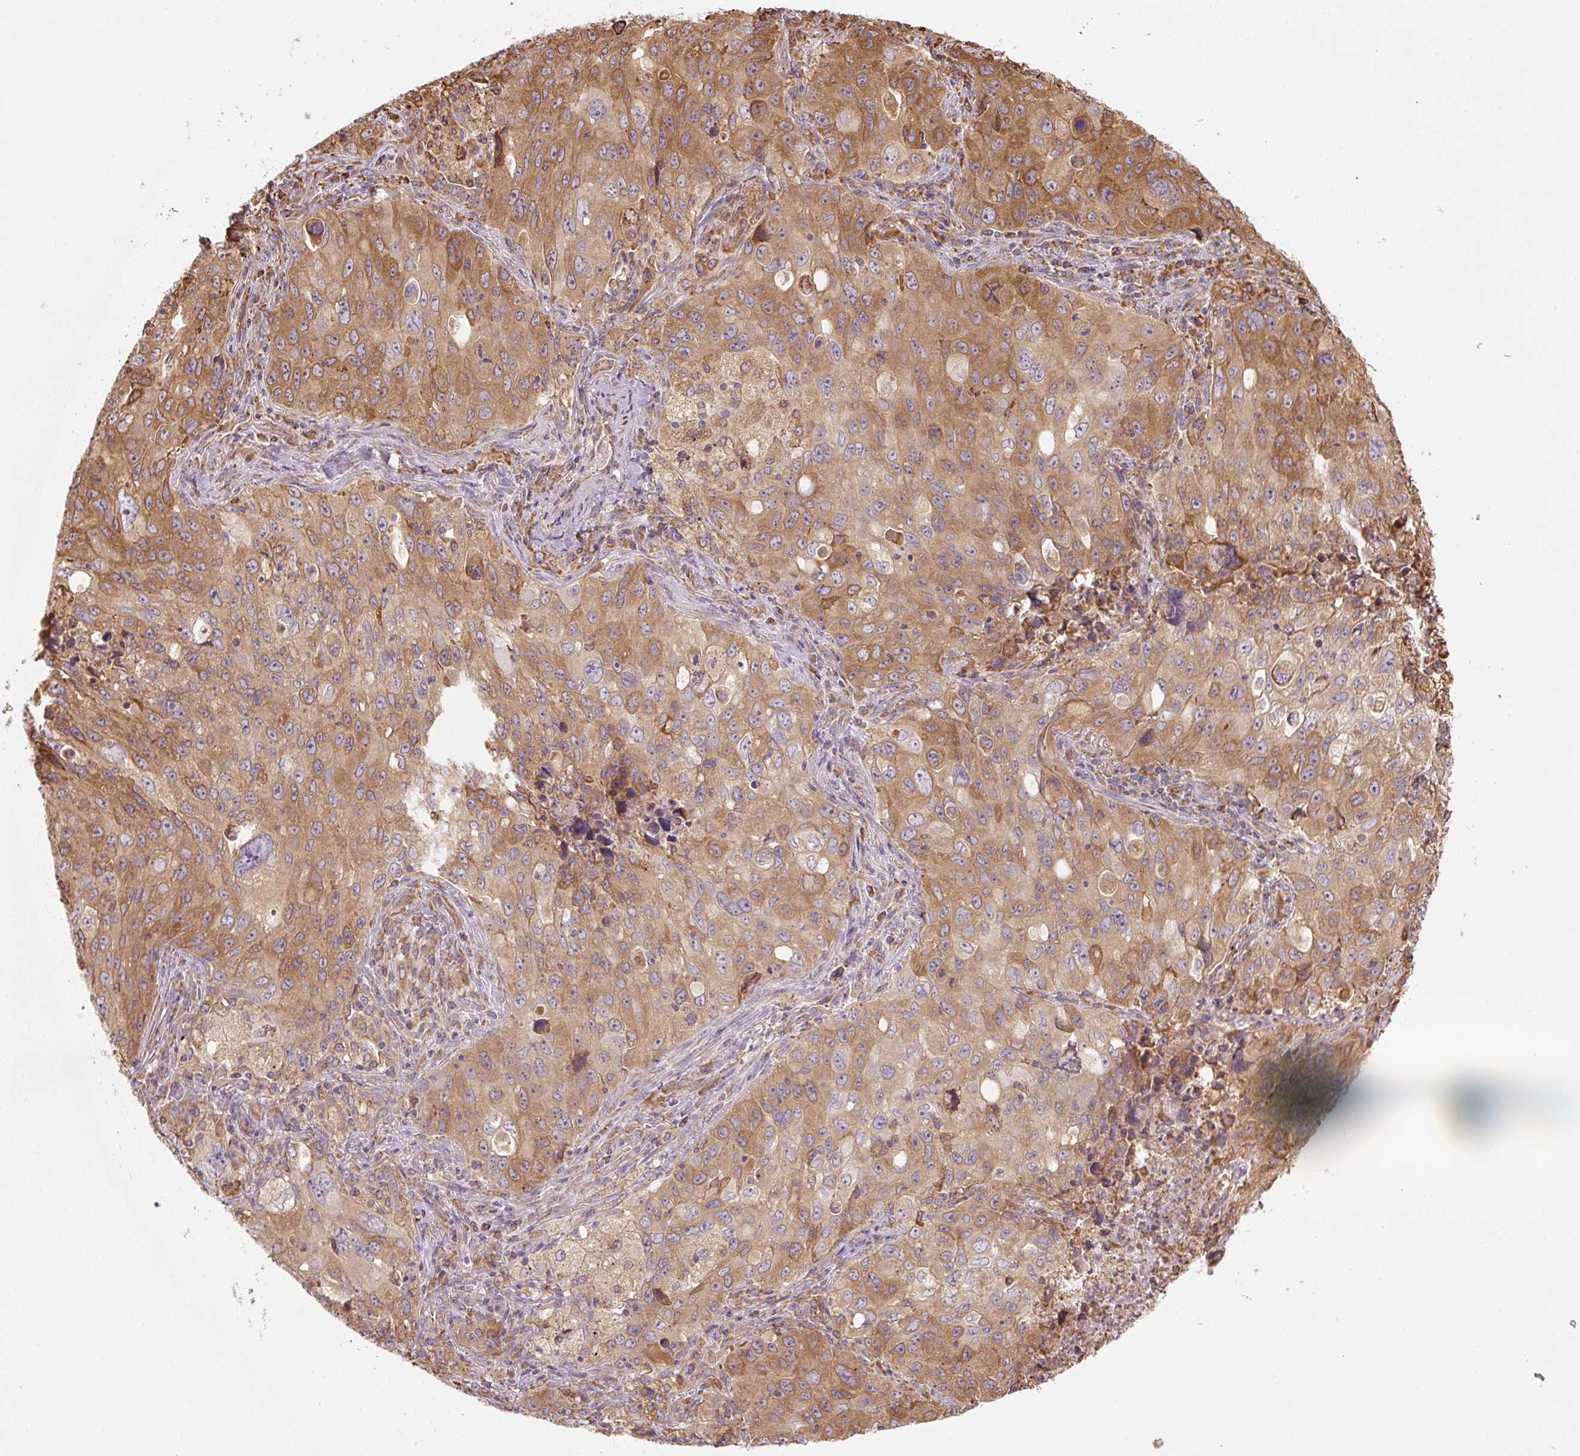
{"staining": {"intensity": "moderate", "quantity": "25%-75%", "location": "cytoplasmic/membranous"}, "tissue": "lung cancer", "cell_type": "Tumor cells", "image_type": "cancer", "snomed": [{"axis": "morphology", "description": "Adenocarcinoma, NOS"}, {"axis": "morphology", "description": "Adenocarcinoma, metastatic, NOS"}, {"axis": "topography", "description": "Lymph node"}, {"axis": "topography", "description": "Lung"}], "caption": "Brown immunohistochemical staining in lung adenocarcinoma displays moderate cytoplasmic/membranous expression in about 25%-75% of tumor cells. (IHC, brightfield microscopy, high magnification).", "gene": "RASA1", "patient": {"sex": "female", "age": 42}}